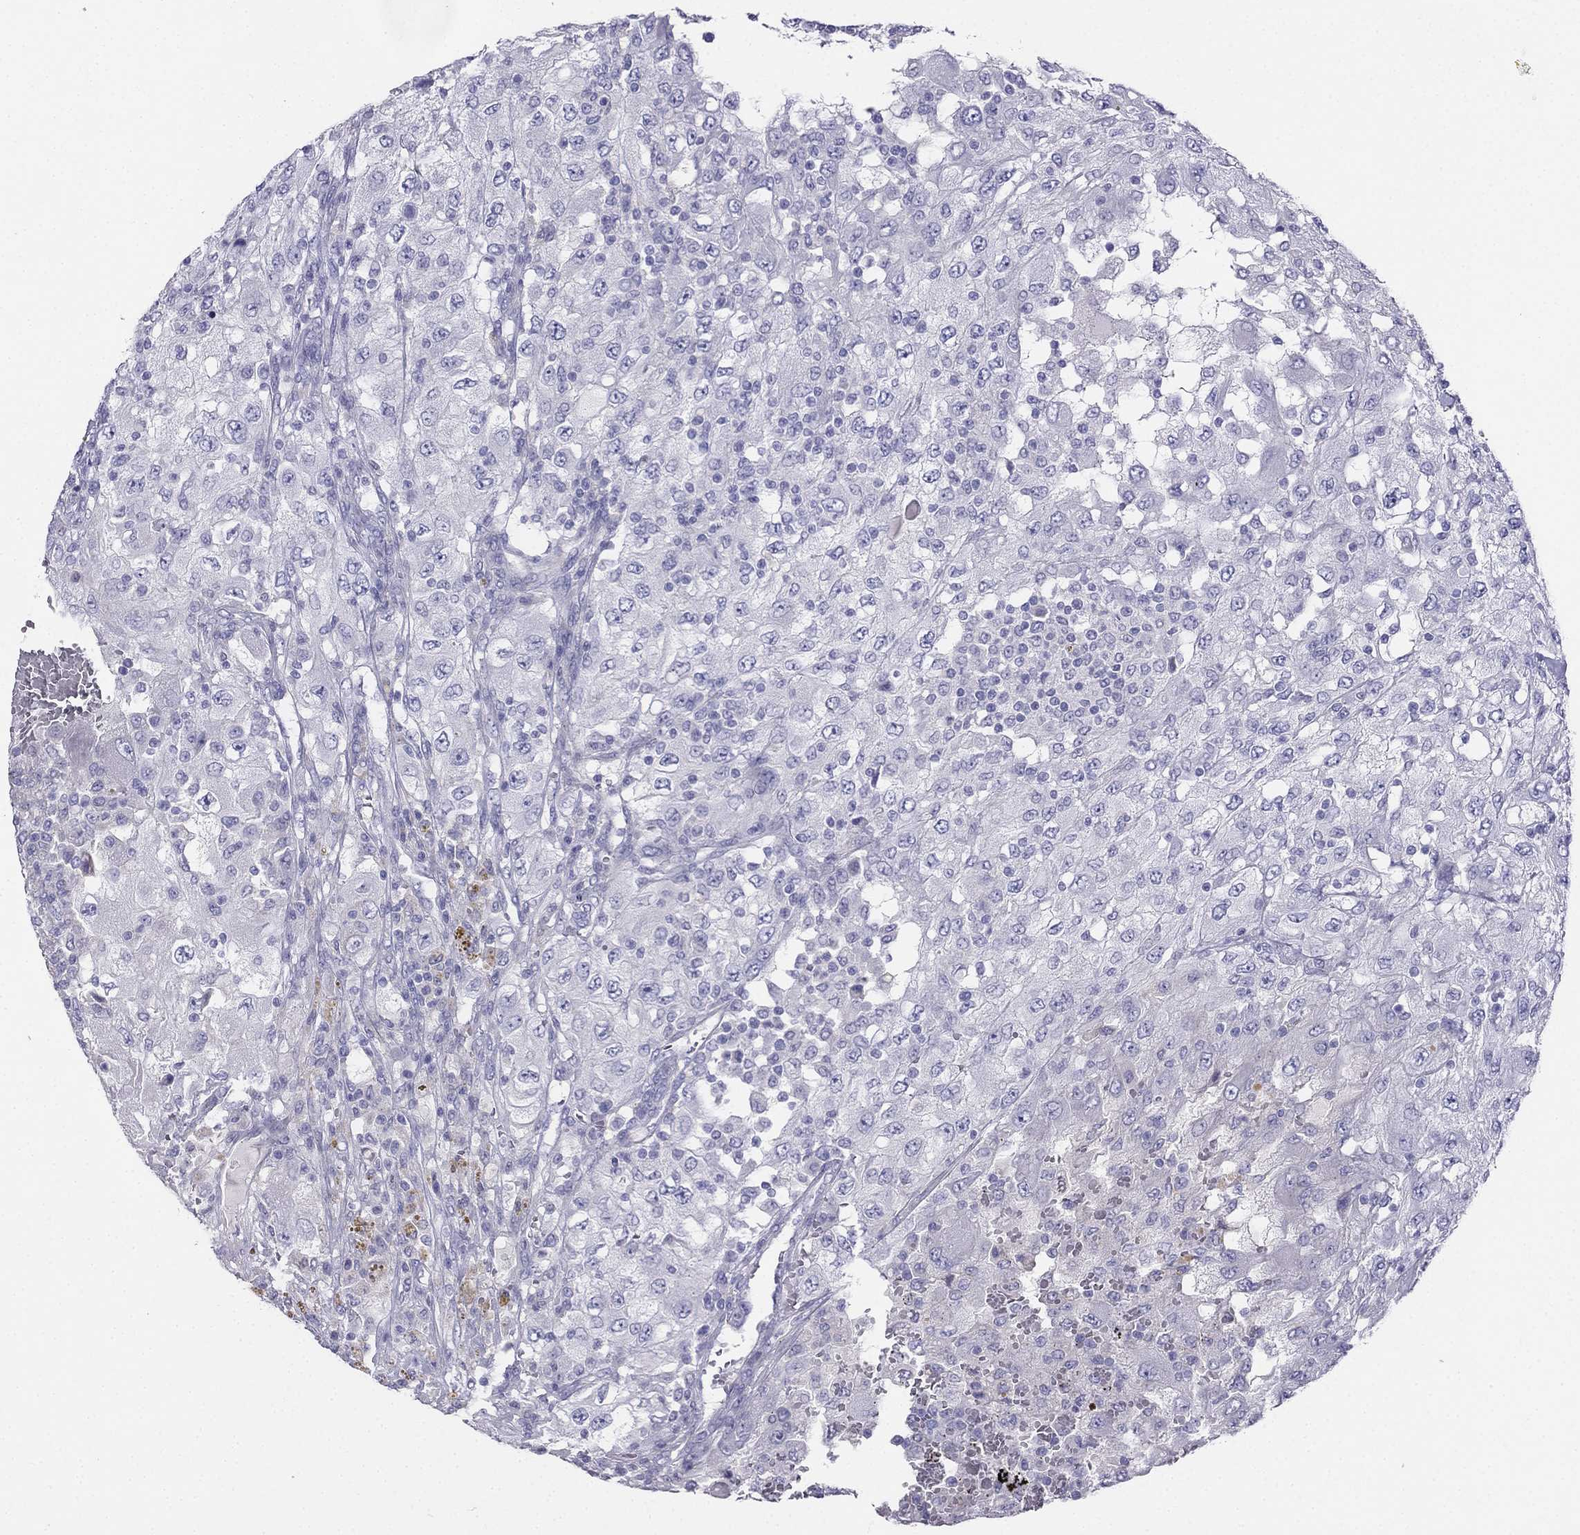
{"staining": {"intensity": "negative", "quantity": "none", "location": "none"}, "tissue": "renal cancer", "cell_type": "Tumor cells", "image_type": "cancer", "snomed": [{"axis": "morphology", "description": "Adenocarcinoma, NOS"}, {"axis": "topography", "description": "Kidney"}], "caption": "Immunohistochemistry micrograph of human renal cancer (adenocarcinoma) stained for a protein (brown), which shows no positivity in tumor cells.", "gene": "ALOXE3", "patient": {"sex": "female", "age": 67}}